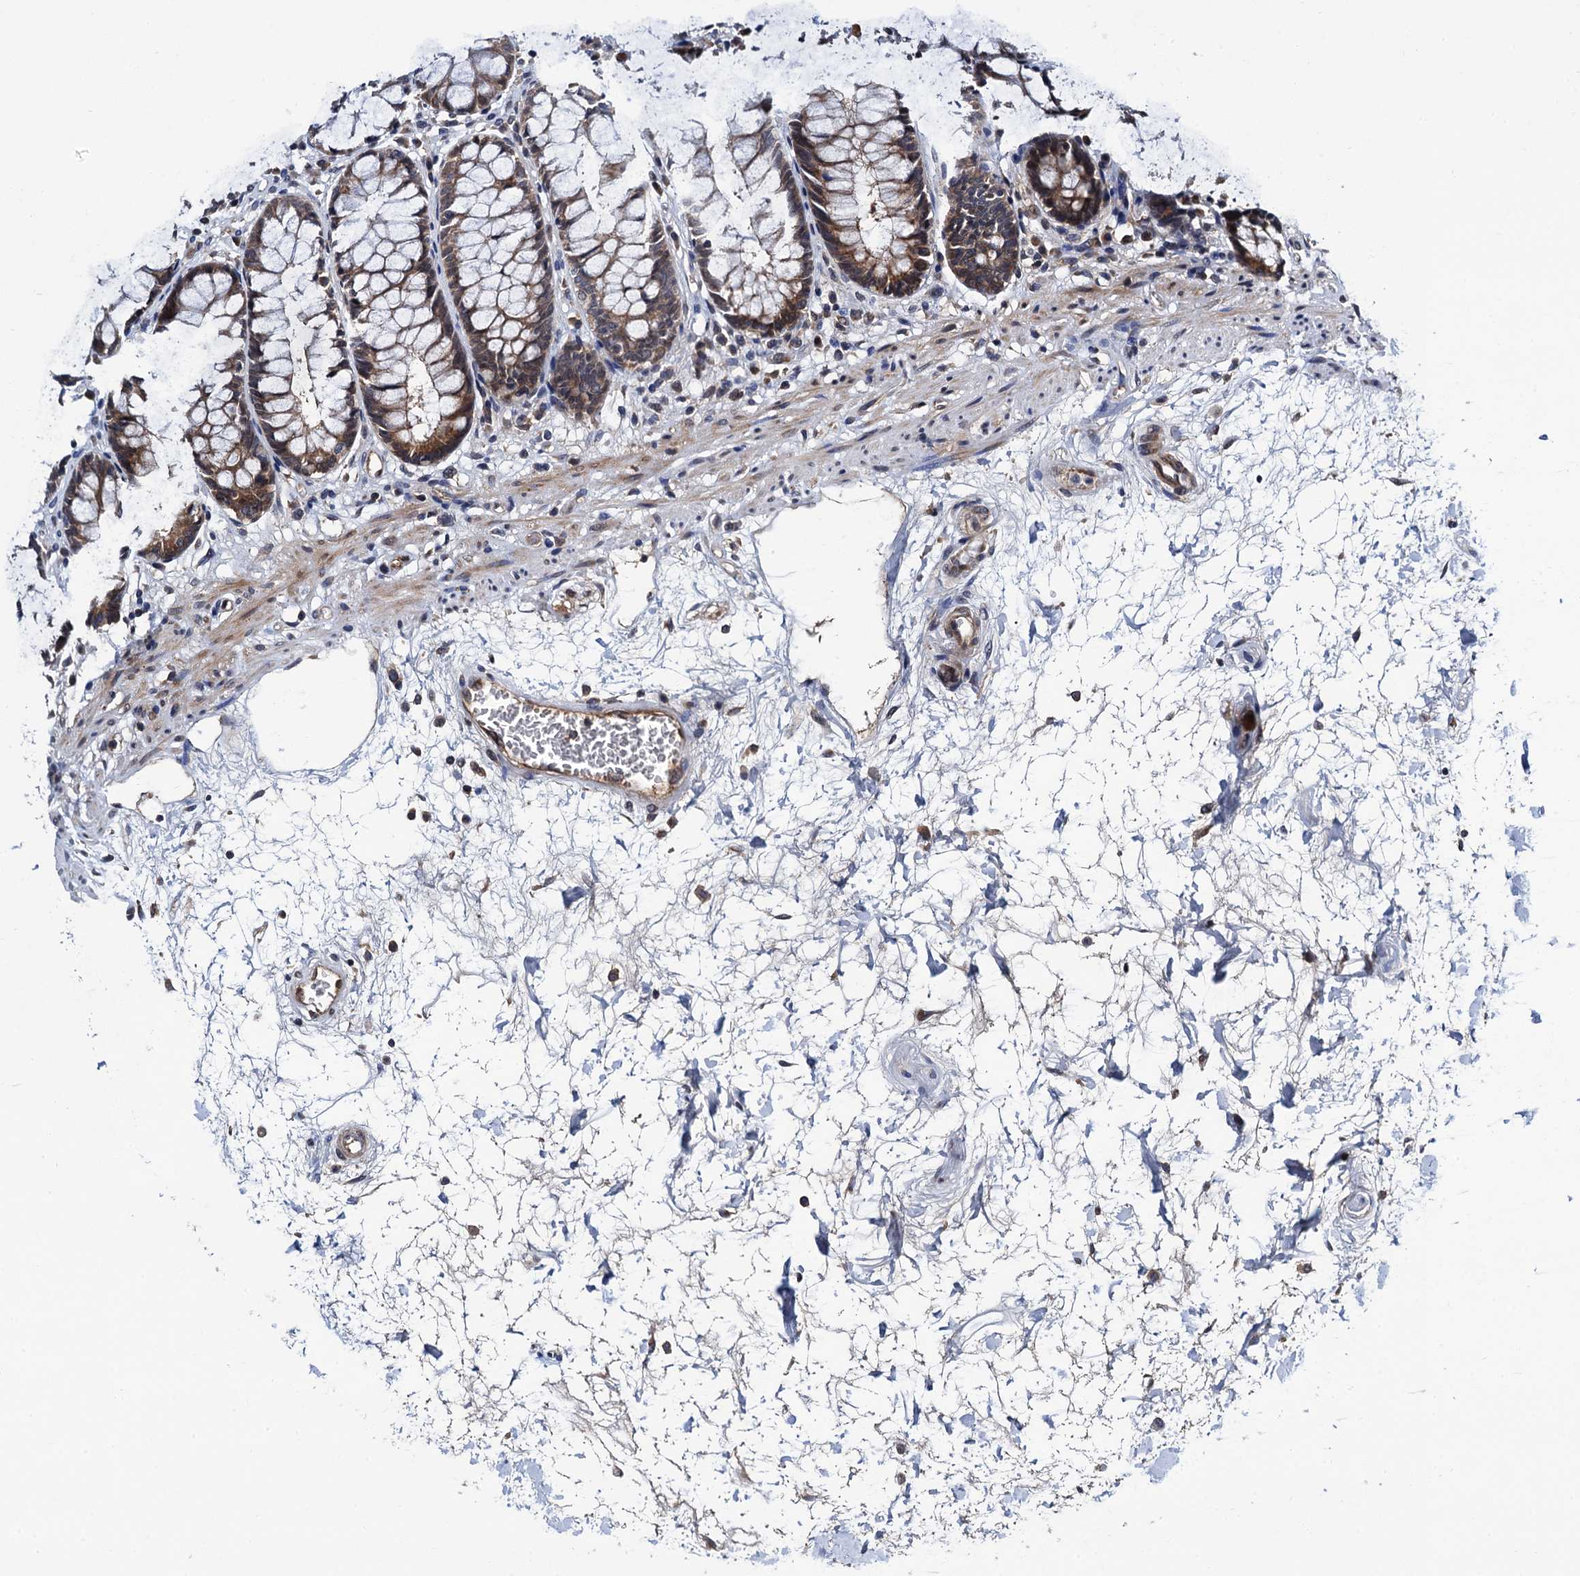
{"staining": {"intensity": "moderate", "quantity": ">75%", "location": "cytoplasmic/membranous"}, "tissue": "rectum", "cell_type": "Glandular cells", "image_type": "normal", "snomed": [{"axis": "morphology", "description": "Normal tissue, NOS"}, {"axis": "topography", "description": "Rectum"}], "caption": "The immunohistochemical stain labels moderate cytoplasmic/membranous staining in glandular cells of unremarkable rectum. Using DAB (brown) and hematoxylin (blue) stains, captured at high magnification using brightfield microscopy.", "gene": "NAA16", "patient": {"sex": "male", "age": 64}}